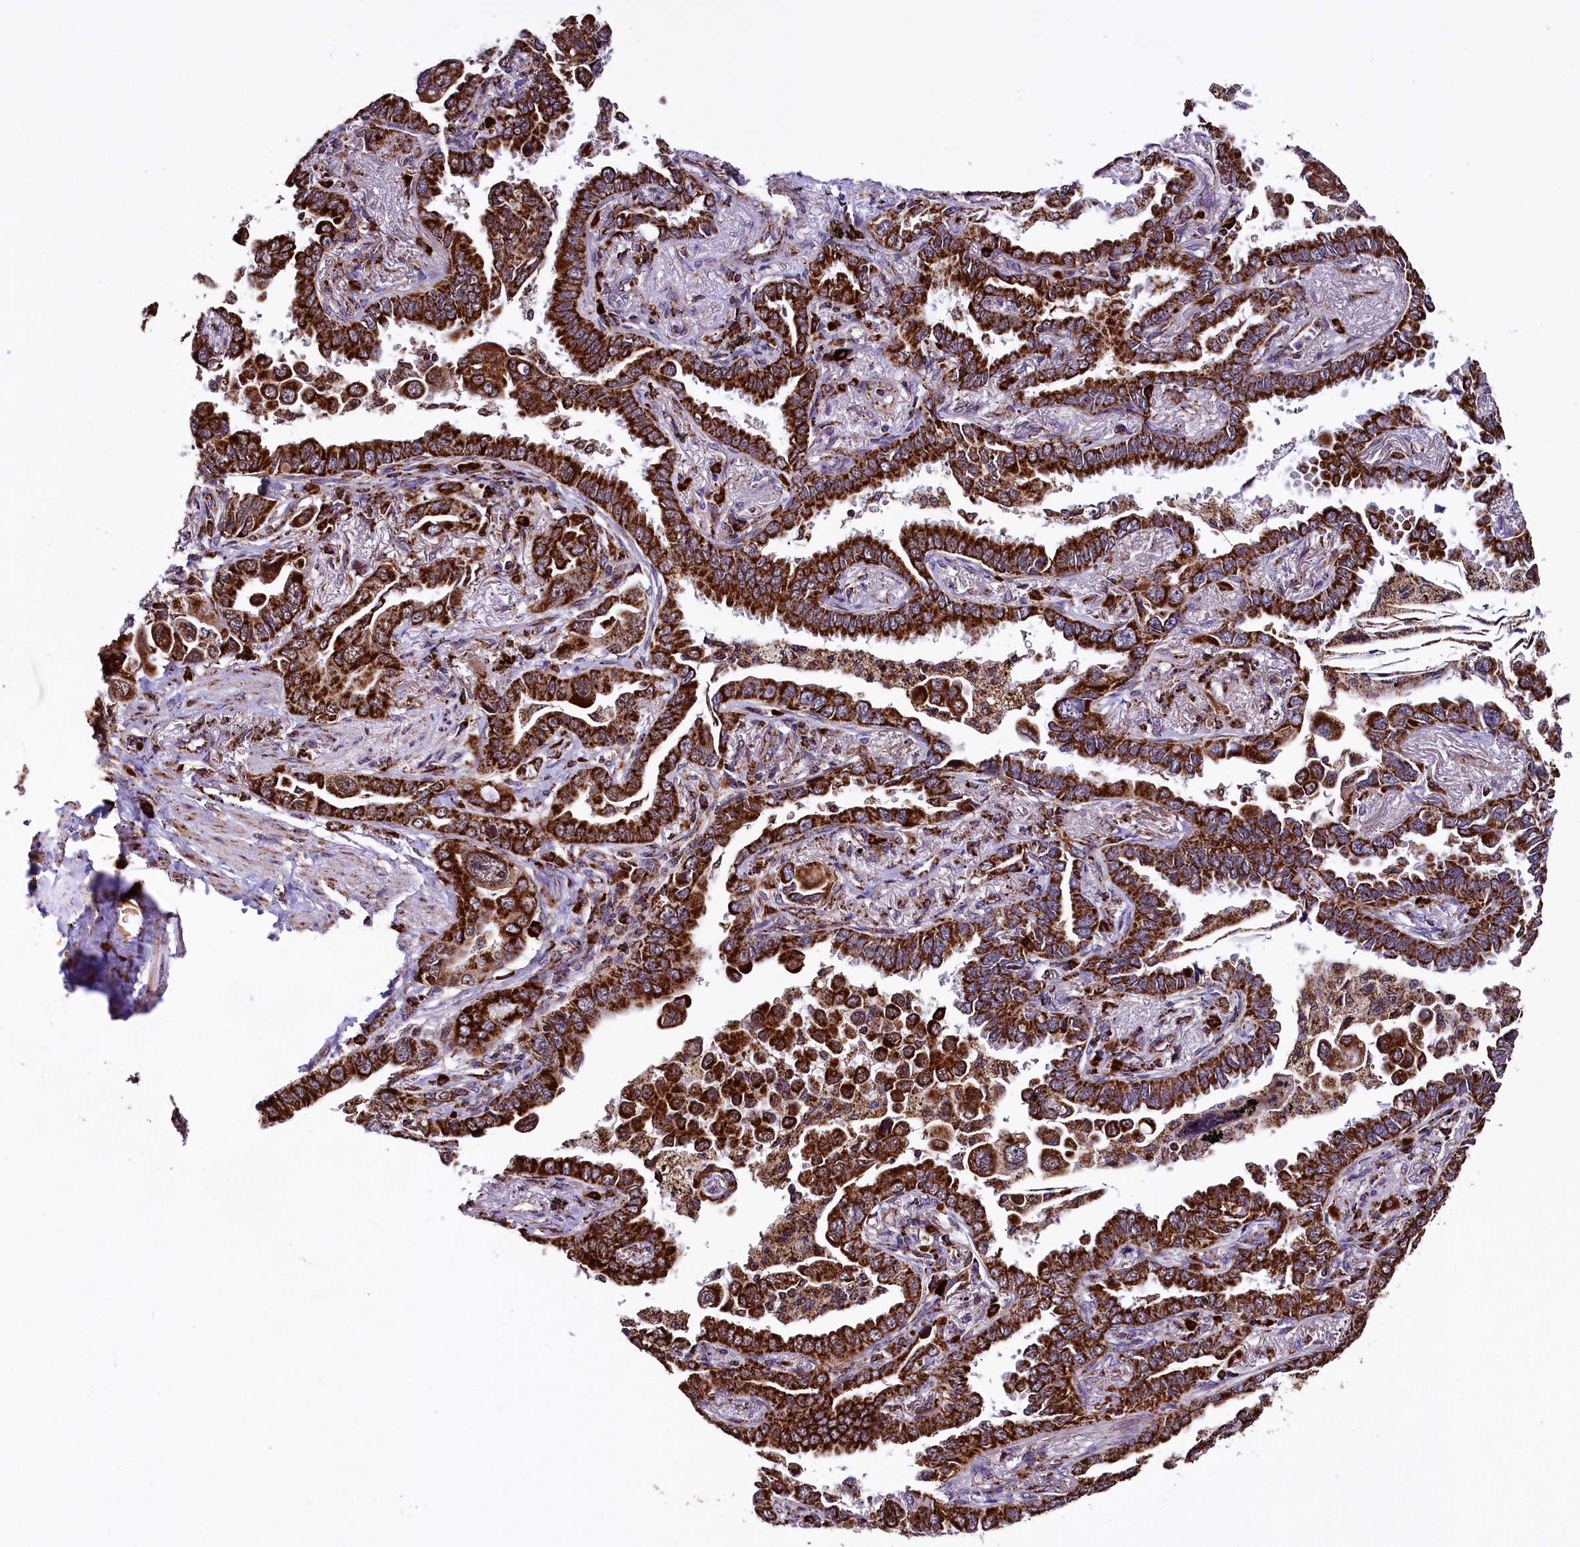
{"staining": {"intensity": "strong", "quantity": ">75%", "location": "cytoplasmic/membranous"}, "tissue": "lung cancer", "cell_type": "Tumor cells", "image_type": "cancer", "snomed": [{"axis": "morphology", "description": "Adenocarcinoma, NOS"}, {"axis": "topography", "description": "Lung"}], "caption": "There is high levels of strong cytoplasmic/membranous expression in tumor cells of lung cancer, as demonstrated by immunohistochemical staining (brown color).", "gene": "KLC2", "patient": {"sex": "male", "age": 67}}